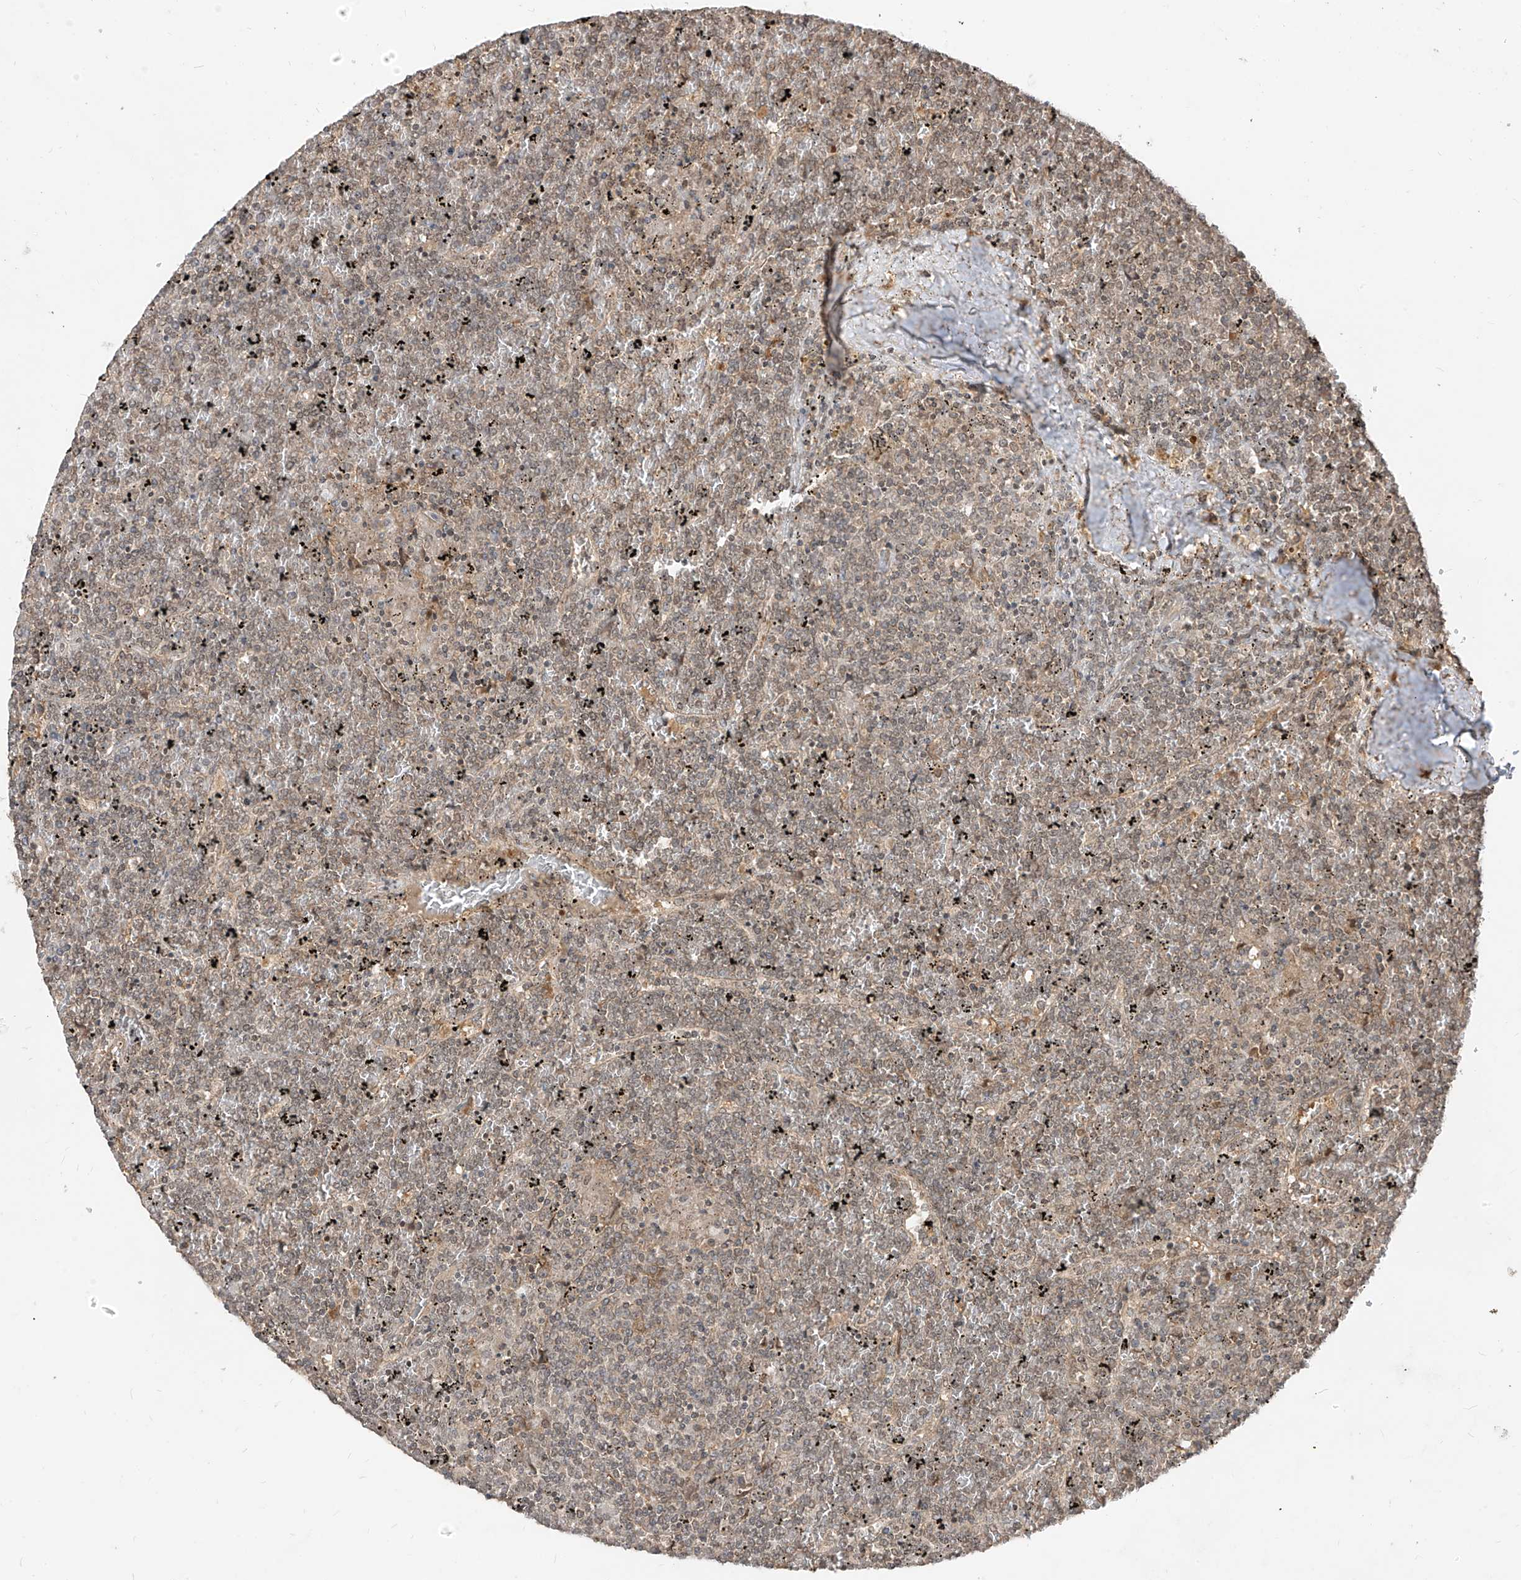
{"staining": {"intensity": "weak", "quantity": ">75%", "location": "cytoplasmic/membranous"}, "tissue": "lymphoma", "cell_type": "Tumor cells", "image_type": "cancer", "snomed": [{"axis": "morphology", "description": "Malignant lymphoma, non-Hodgkin's type, Low grade"}, {"axis": "topography", "description": "Spleen"}], "caption": "A low amount of weak cytoplasmic/membranous positivity is identified in about >75% of tumor cells in lymphoma tissue.", "gene": "LCOR", "patient": {"sex": "female", "age": 19}}